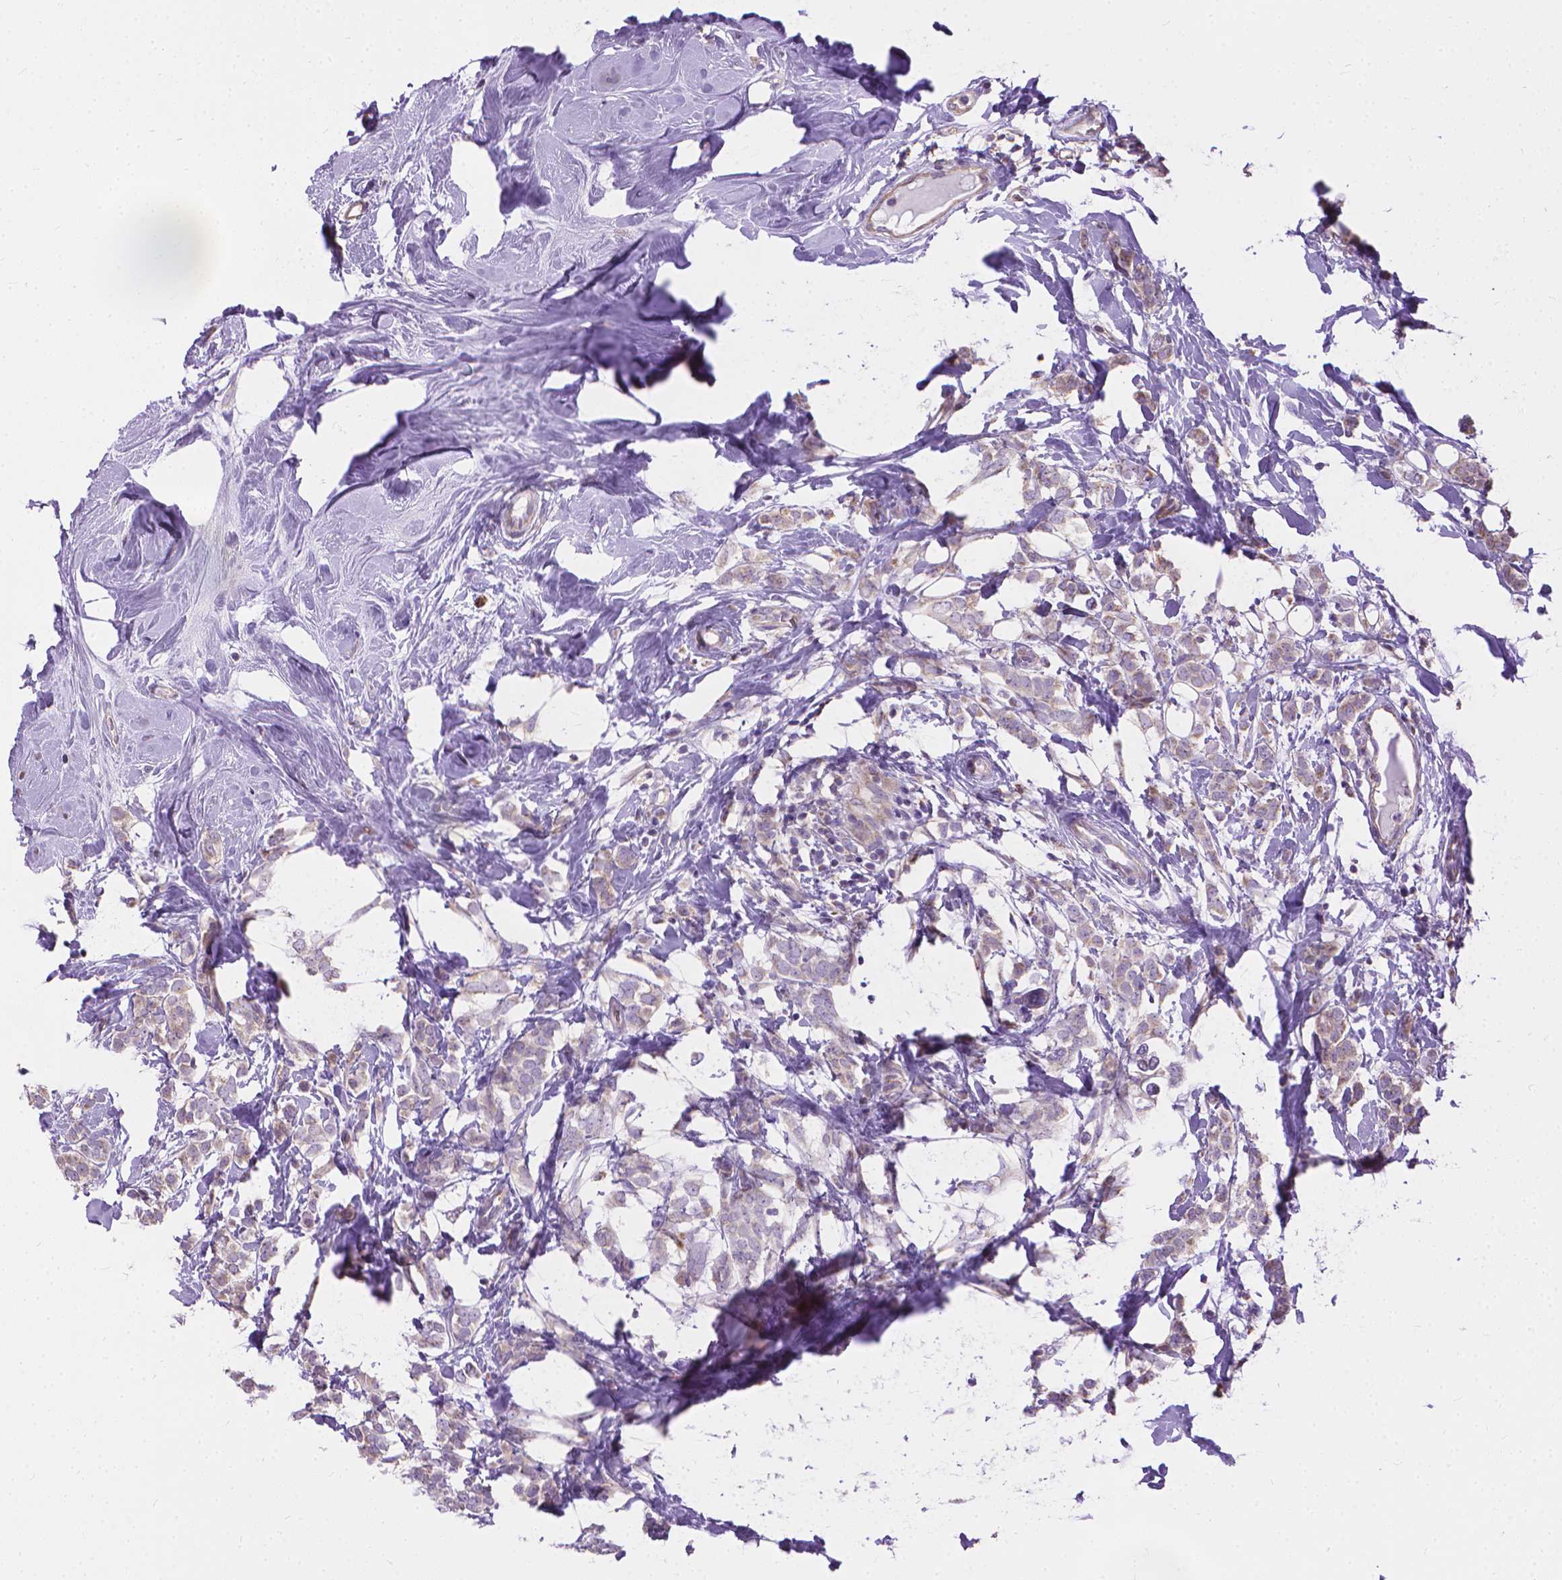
{"staining": {"intensity": "weak", "quantity": "25%-75%", "location": "cytoplasmic/membranous"}, "tissue": "breast cancer", "cell_type": "Tumor cells", "image_type": "cancer", "snomed": [{"axis": "morphology", "description": "Lobular carcinoma"}, {"axis": "topography", "description": "Breast"}], "caption": "IHC staining of breast lobular carcinoma, which shows low levels of weak cytoplasmic/membranous expression in about 25%-75% of tumor cells indicating weak cytoplasmic/membranous protein staining. The staining was performed using DAB (brown) for protein detection and nuclei were counterstained in hematoxylin (blue).", "gene": "SYN1", "patient": {"sex": "female", "age": 49}}